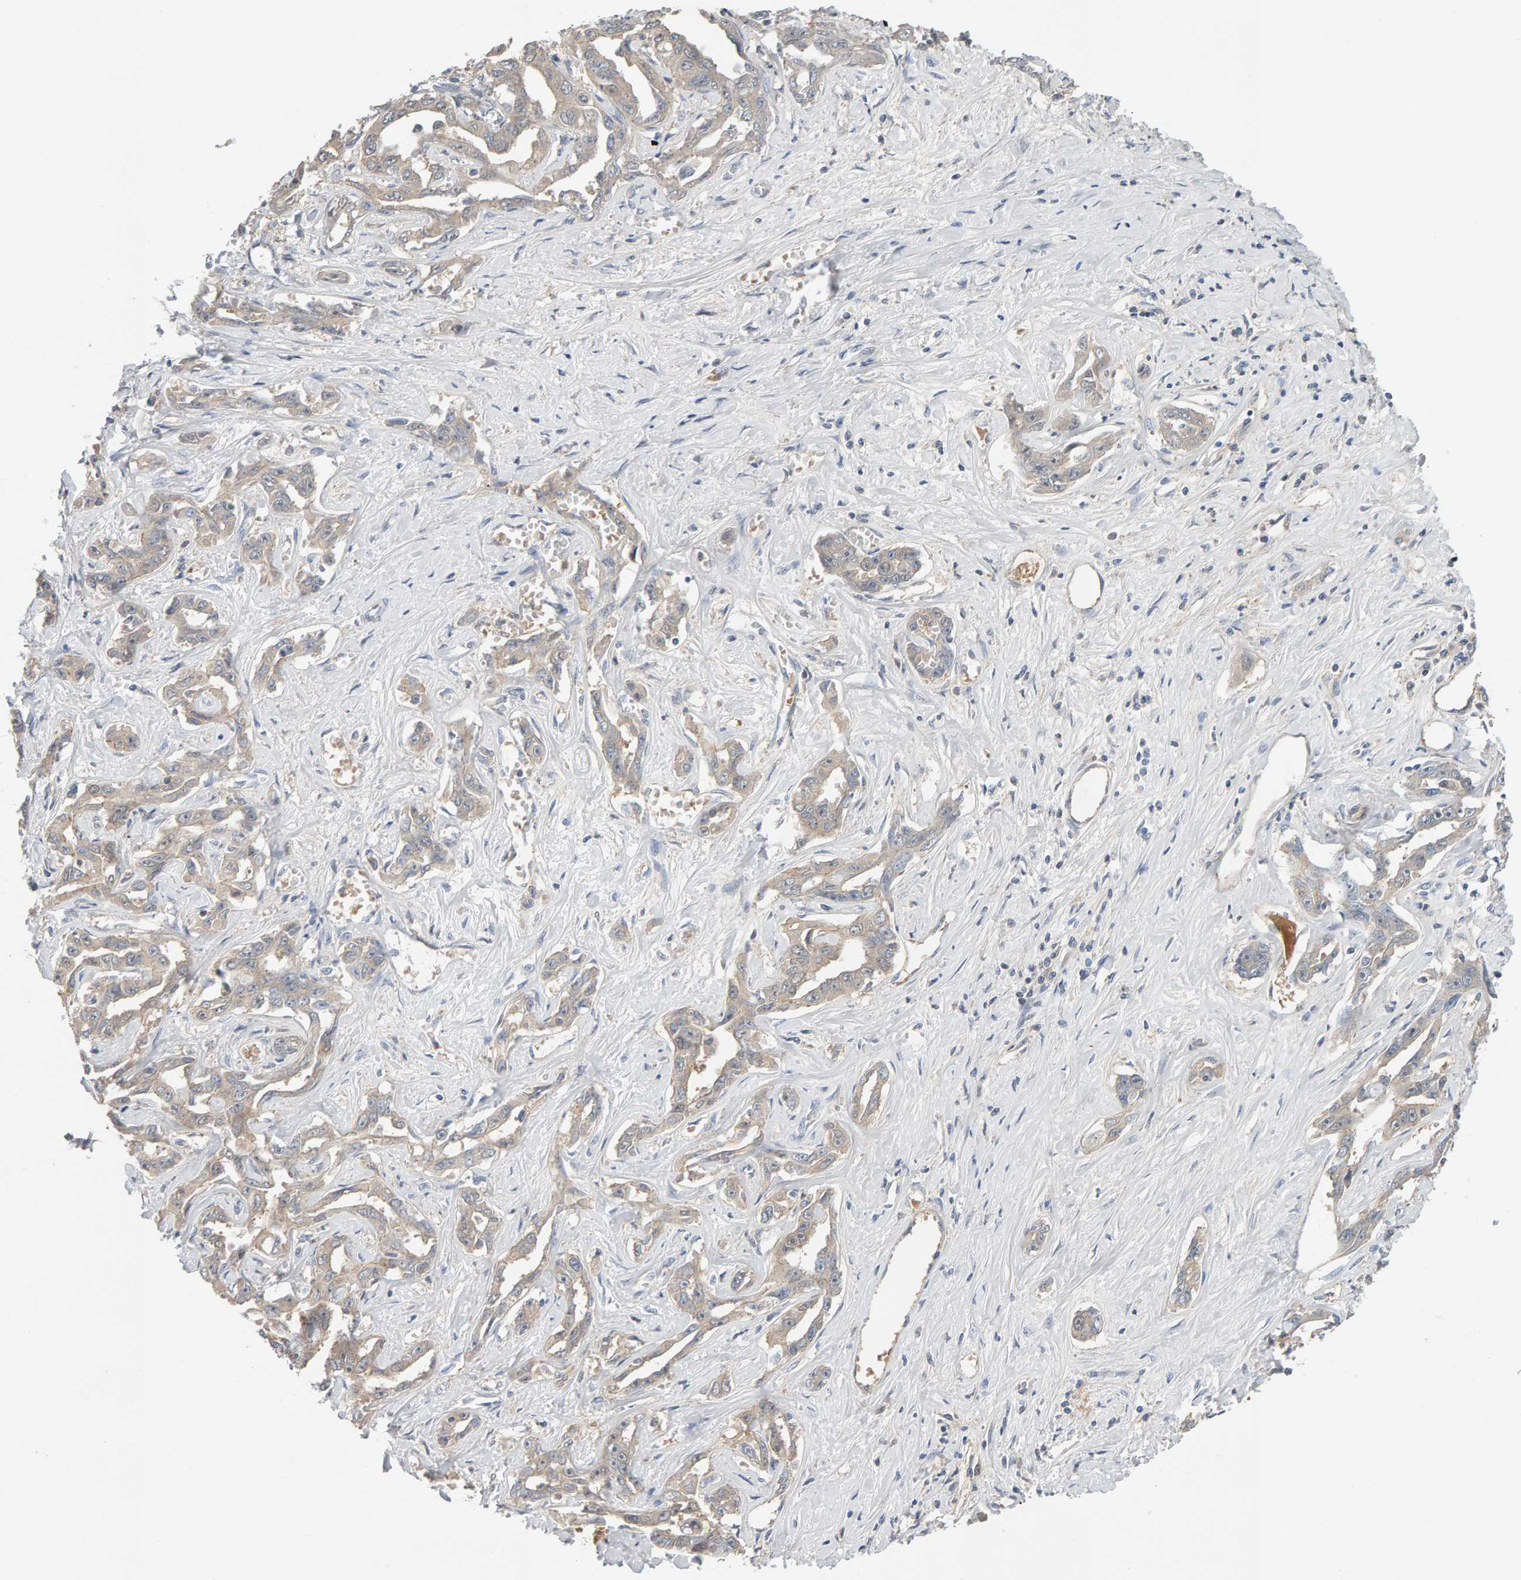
{"staining": {"intensity": "weak", "quantity": "<25%", "location": "cytoplasmic/membranous"}, "tissue": "liver cancer", "cell_type": "Tumor cells", "image_type": "cancer", "snomed": [{"axis": "morphology", "description": "Cholangiocarcinoma"}, {"axis": "topography", "description": "Liver"}], "caption": "Immunohistochemistry histopathology image of liver cholangiocarcinoma stained for a protein (brown), which shows no staining in tumor cells. (Brightfield microscopy of DAB (3,3'-diaminobenzidine) immunohistochemistry (IHC) at high magnification).", "gene": "GFUS", "patient": {"sex": "male", "age": 59}}